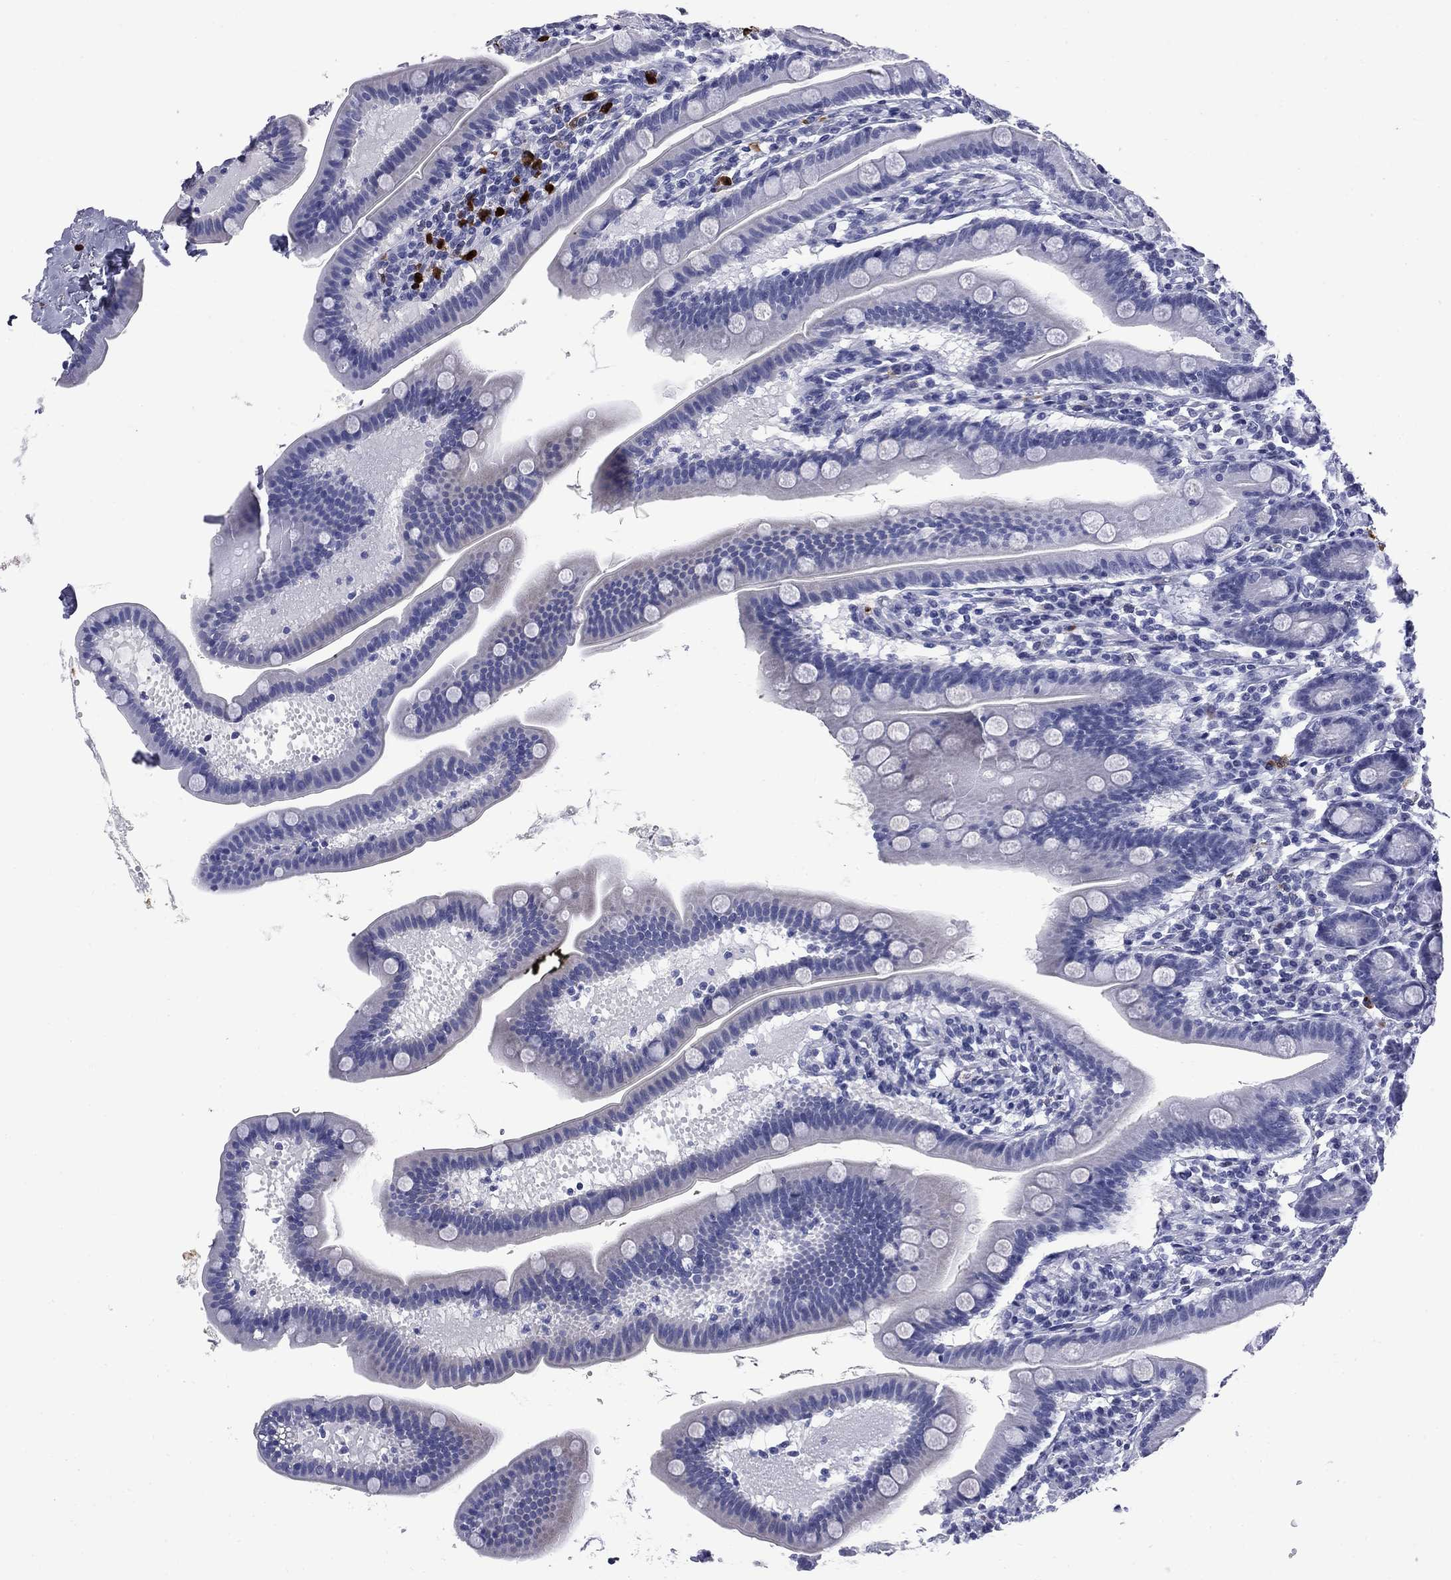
{"staining": {"intensity": "negative", "quantity": "none", "location": "none"}, "tissue": "small intestine", "cell_type": "Glandular cells", "image_type": "normal", "snomed": [{"axis": "morphology", "description": "Normal tissue, NOS"}, {"axis": "topography", "description": "Small intestine"}], "caption": "Immunohistochemistry (IHC) micrograph of benign human small intestine stained for a protein (brown), which displays no expression in glandular cells.", "gene": "TRIM29", "patient": {"sex": "male", "age": 66}}